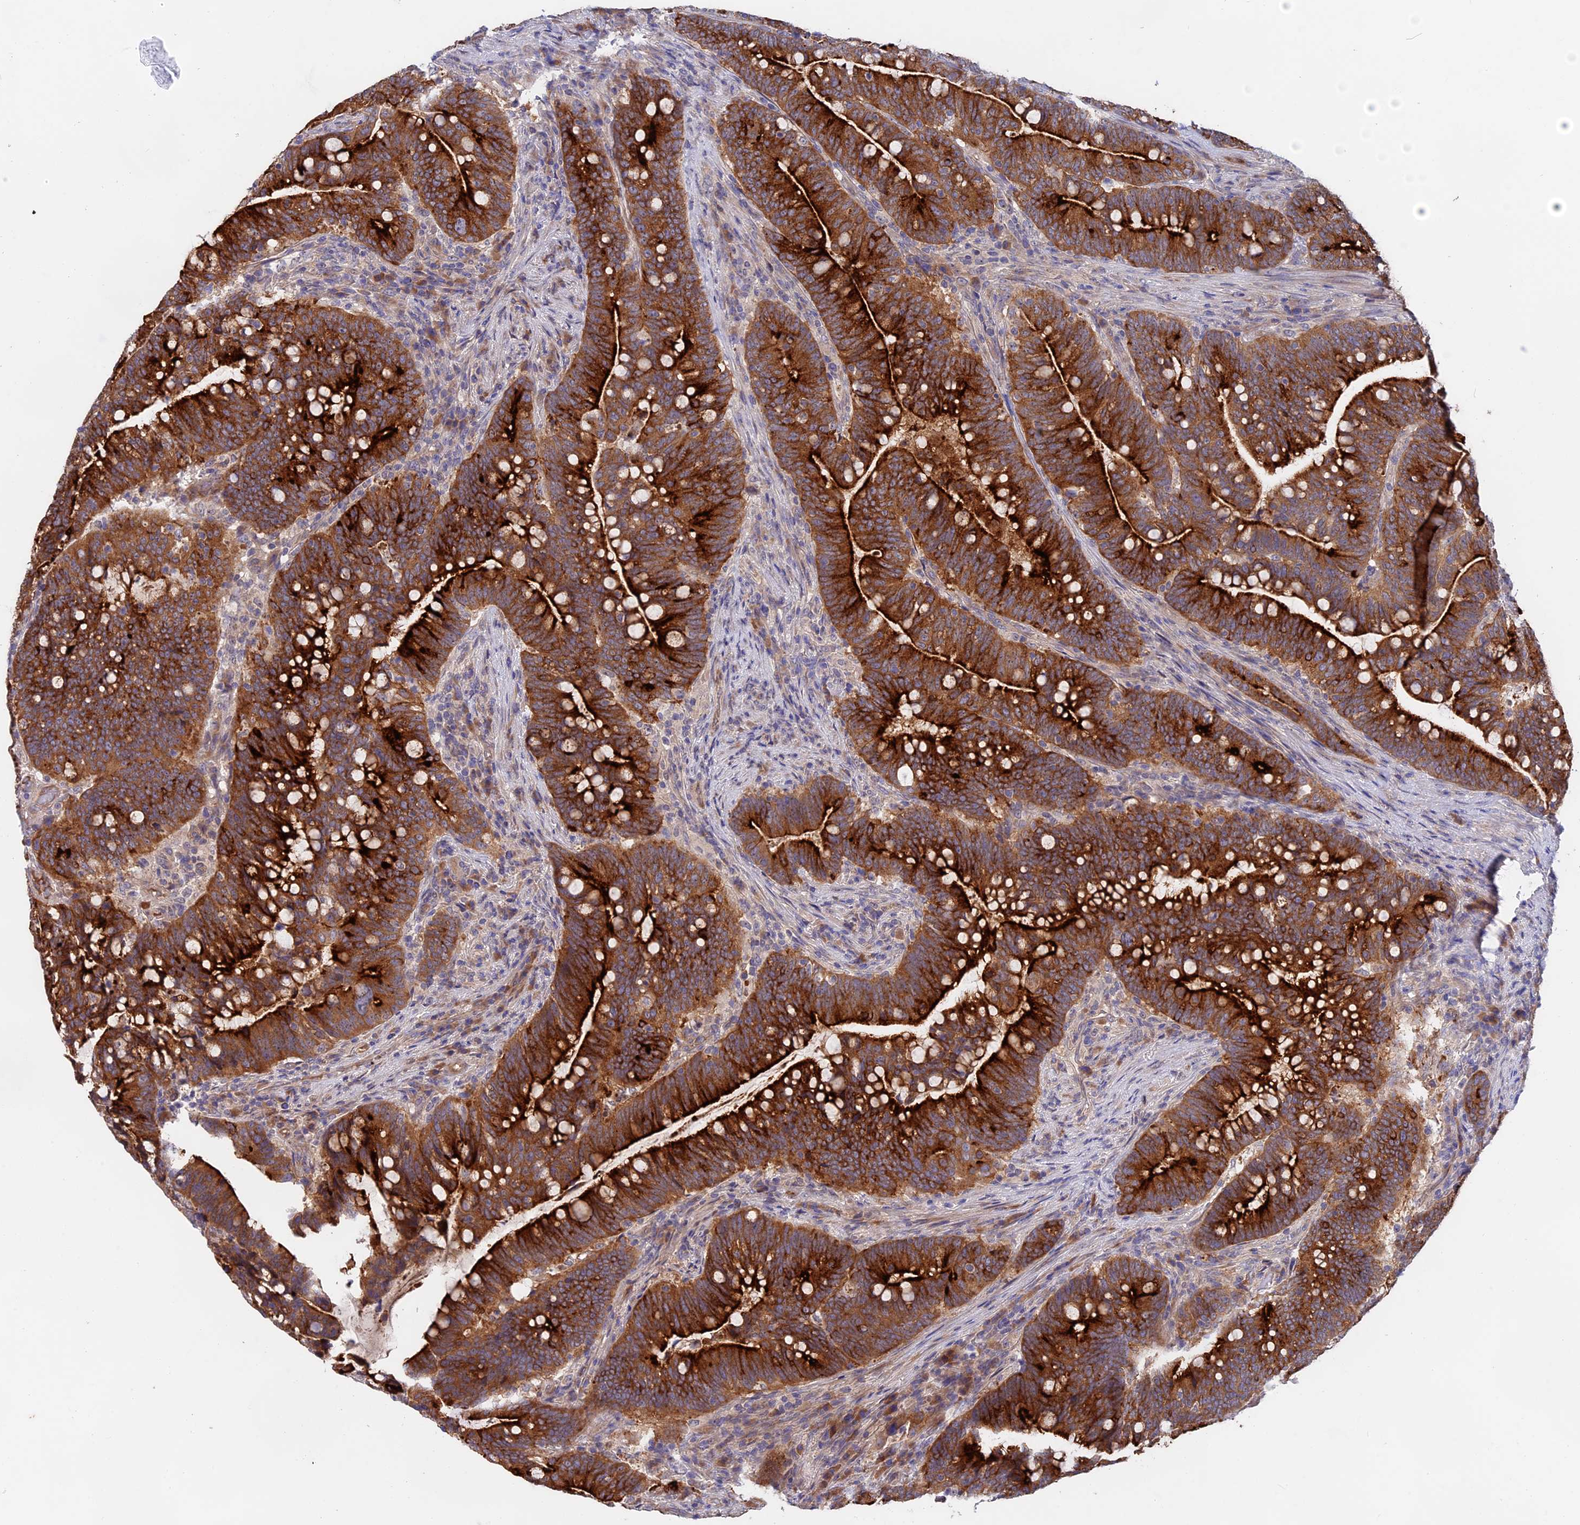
{"staining": {"intensity": "strong", "quantity": ">75%", "location": "cytoplasmic/membranous"}, "tissue": "colorectal cancer", "cell_type": "Tumor cells", "image_type": "cancer", "snomed": [{"axis": "morphology", "description": "Normal tissue, NOS"}, {"axis": "morphology", "description": "Adenocarcinoma, NOS"}, {"axis": "topography", "description": "Colon"}], "caption": "Immunohistochemical staining of adenocarcinoma (colorectal) demonstrates high levels of strong cytoplasmic/membranous expression in about >75% of tumor cells.", "gene": "TENT4B", "patient": {"sex": "female", "age": 66}}